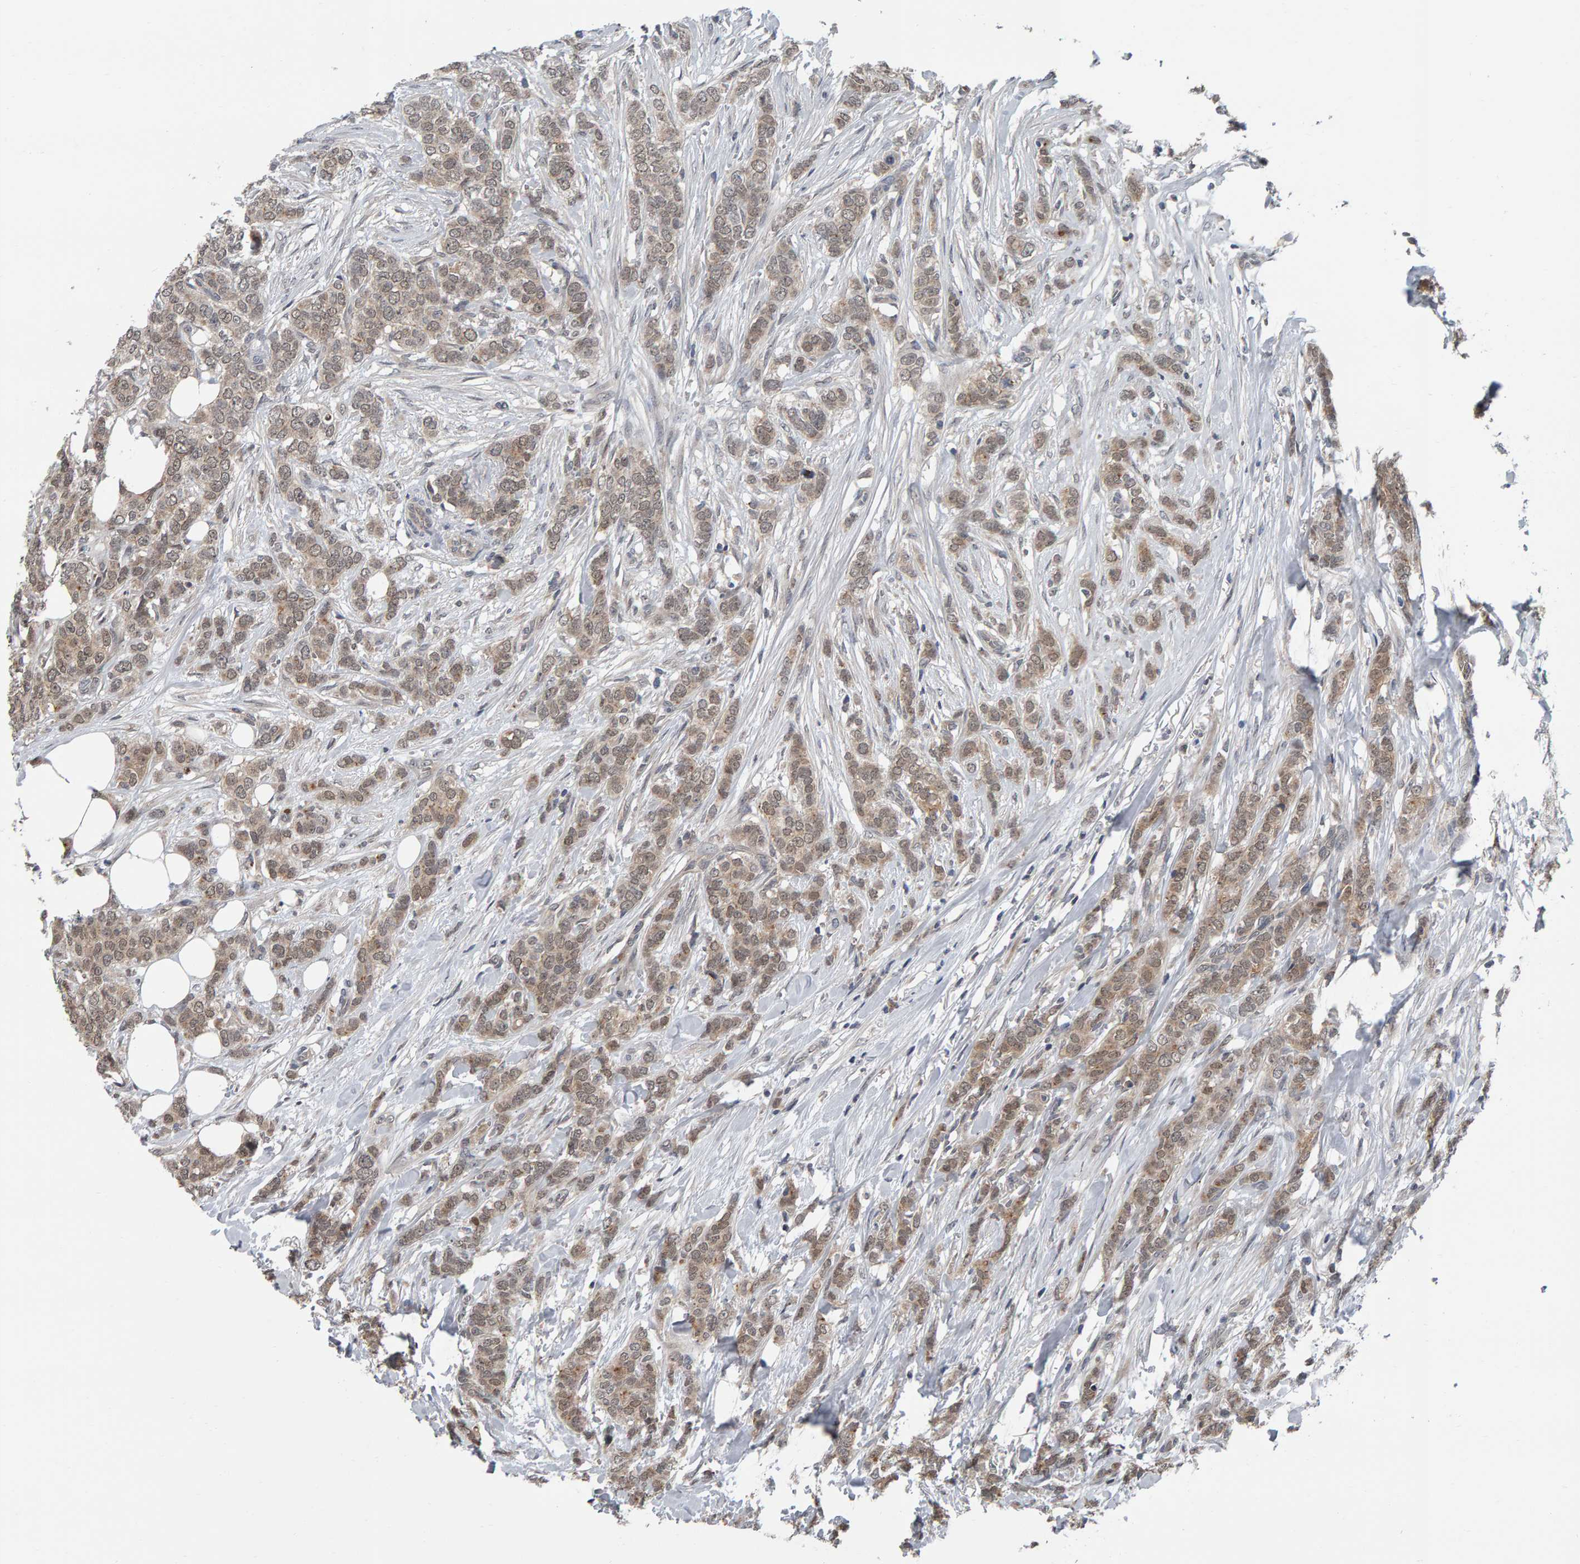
{"staining": {"intensity": "weak", "quantity": ">75%", "location": "cytoplasmic/membranous,nuclear"}, "tissue": "breast cancer", "cell_type": "Tumor cells", "image_type": "cancer", "snomed": [{"axis": "morphology", "description": "Lobular carcinoma"}, {"axis": "topography", "description": "Skin"}, {"axis": "topography", "description": "Breast"}], "caption": "A brown stain shows weak cytoplasmic/membranous and nuclear positivity of a protein in breast cancer tumor cells. The protein of interest is stained brown, and the nuclei are stained in blue (DAB IHC with brightfield microscopy, high magnification).", "gene": "COASY", "patient": {"sex": "female", "age": 46}}